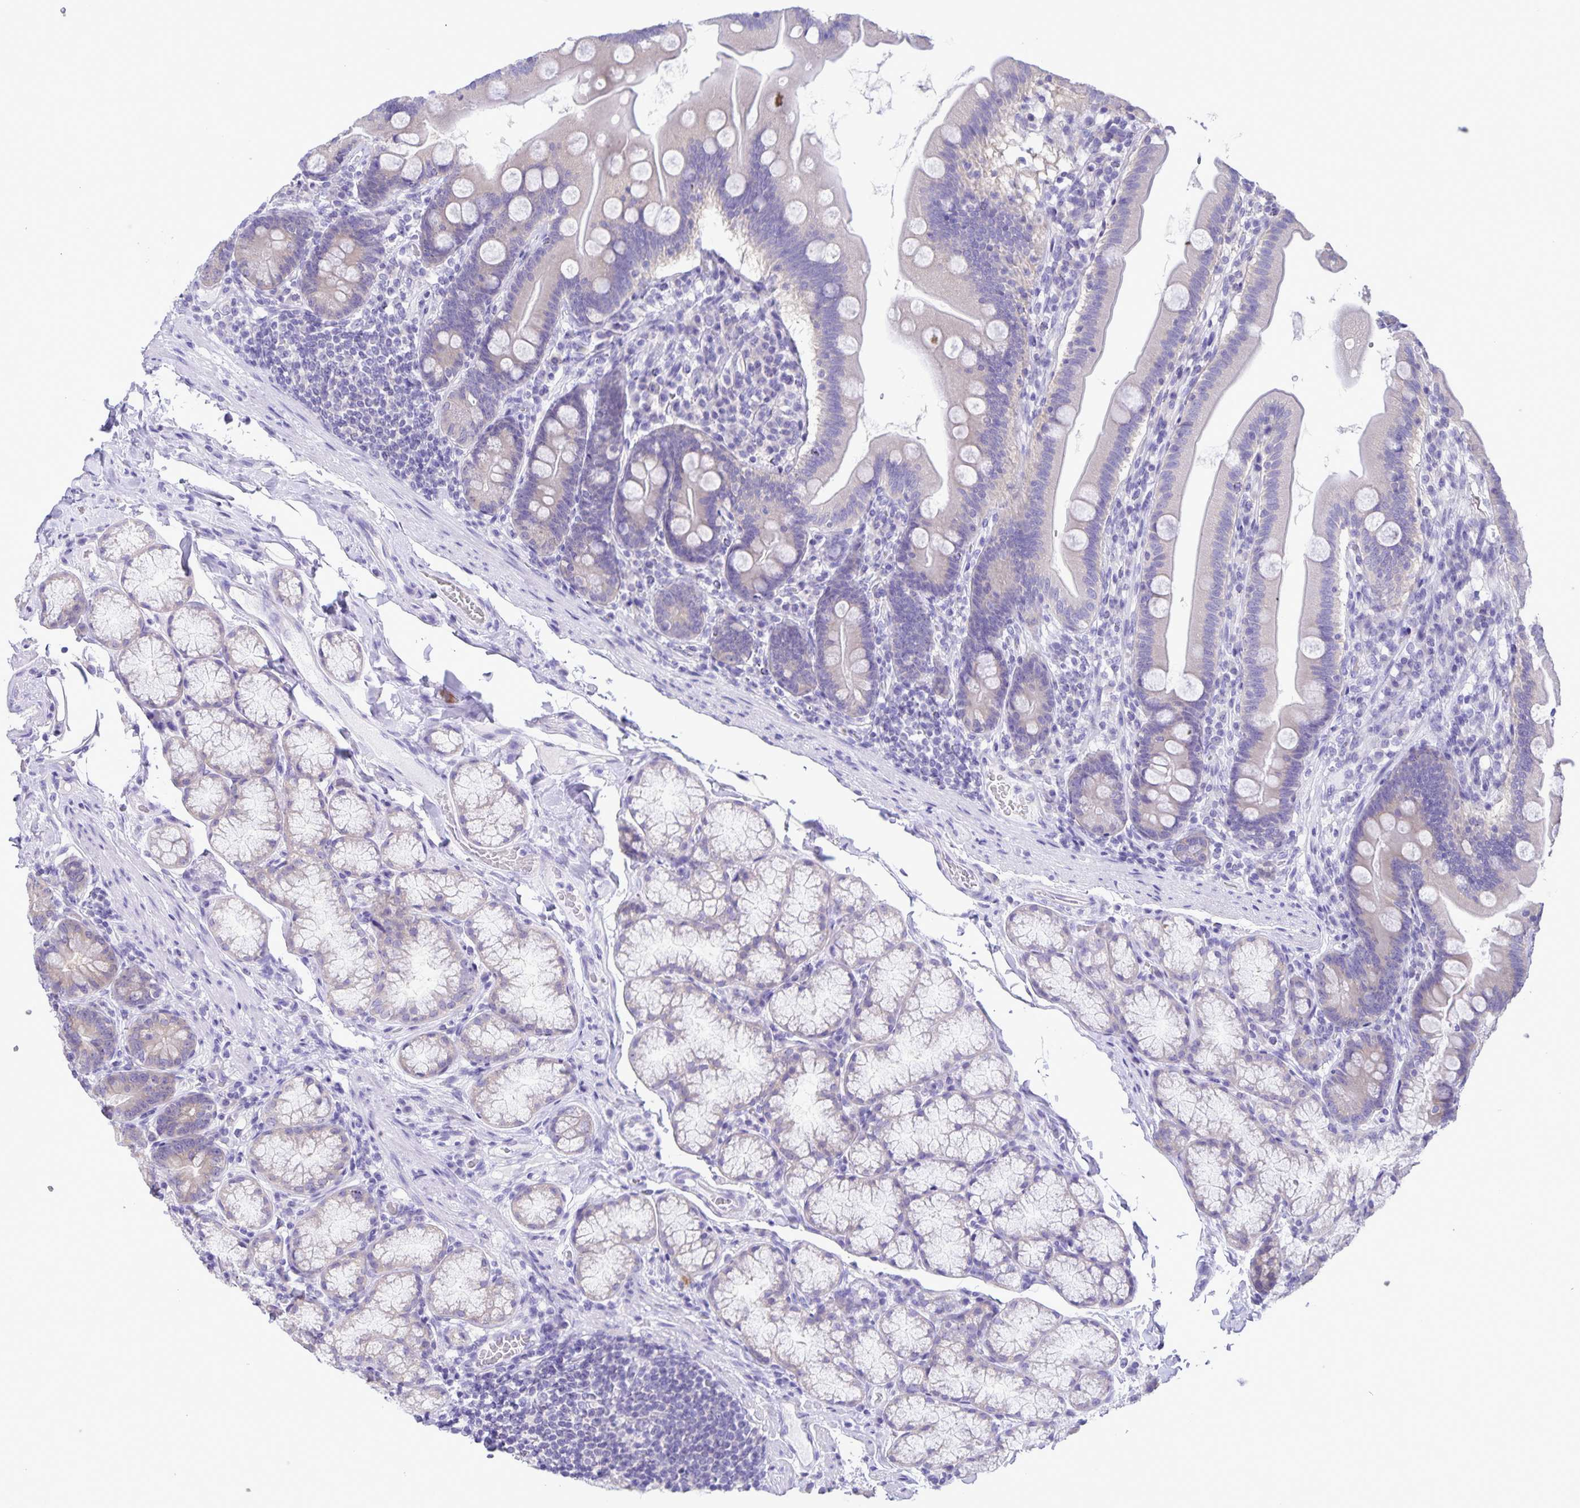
{"staining": {"intensity": "weak", "quantity": "<25%", "location": "cytoplasmic/membranous"}, "tissue": "duodenum", "cell_type": "Glandular cells", "image_type": "normal", "snomed": [{"axis": "morphology", "description": "Normal tissue, NOS"}, {"axis": "topography", "description": "Duodenum"}], "caption": "IHC image of unremarkable duodenum stained for a protein (brown), which exhibits no staining in glandular cells.", "gene": "CAPSL", "patient": {"sex": "female", "age": 67}}